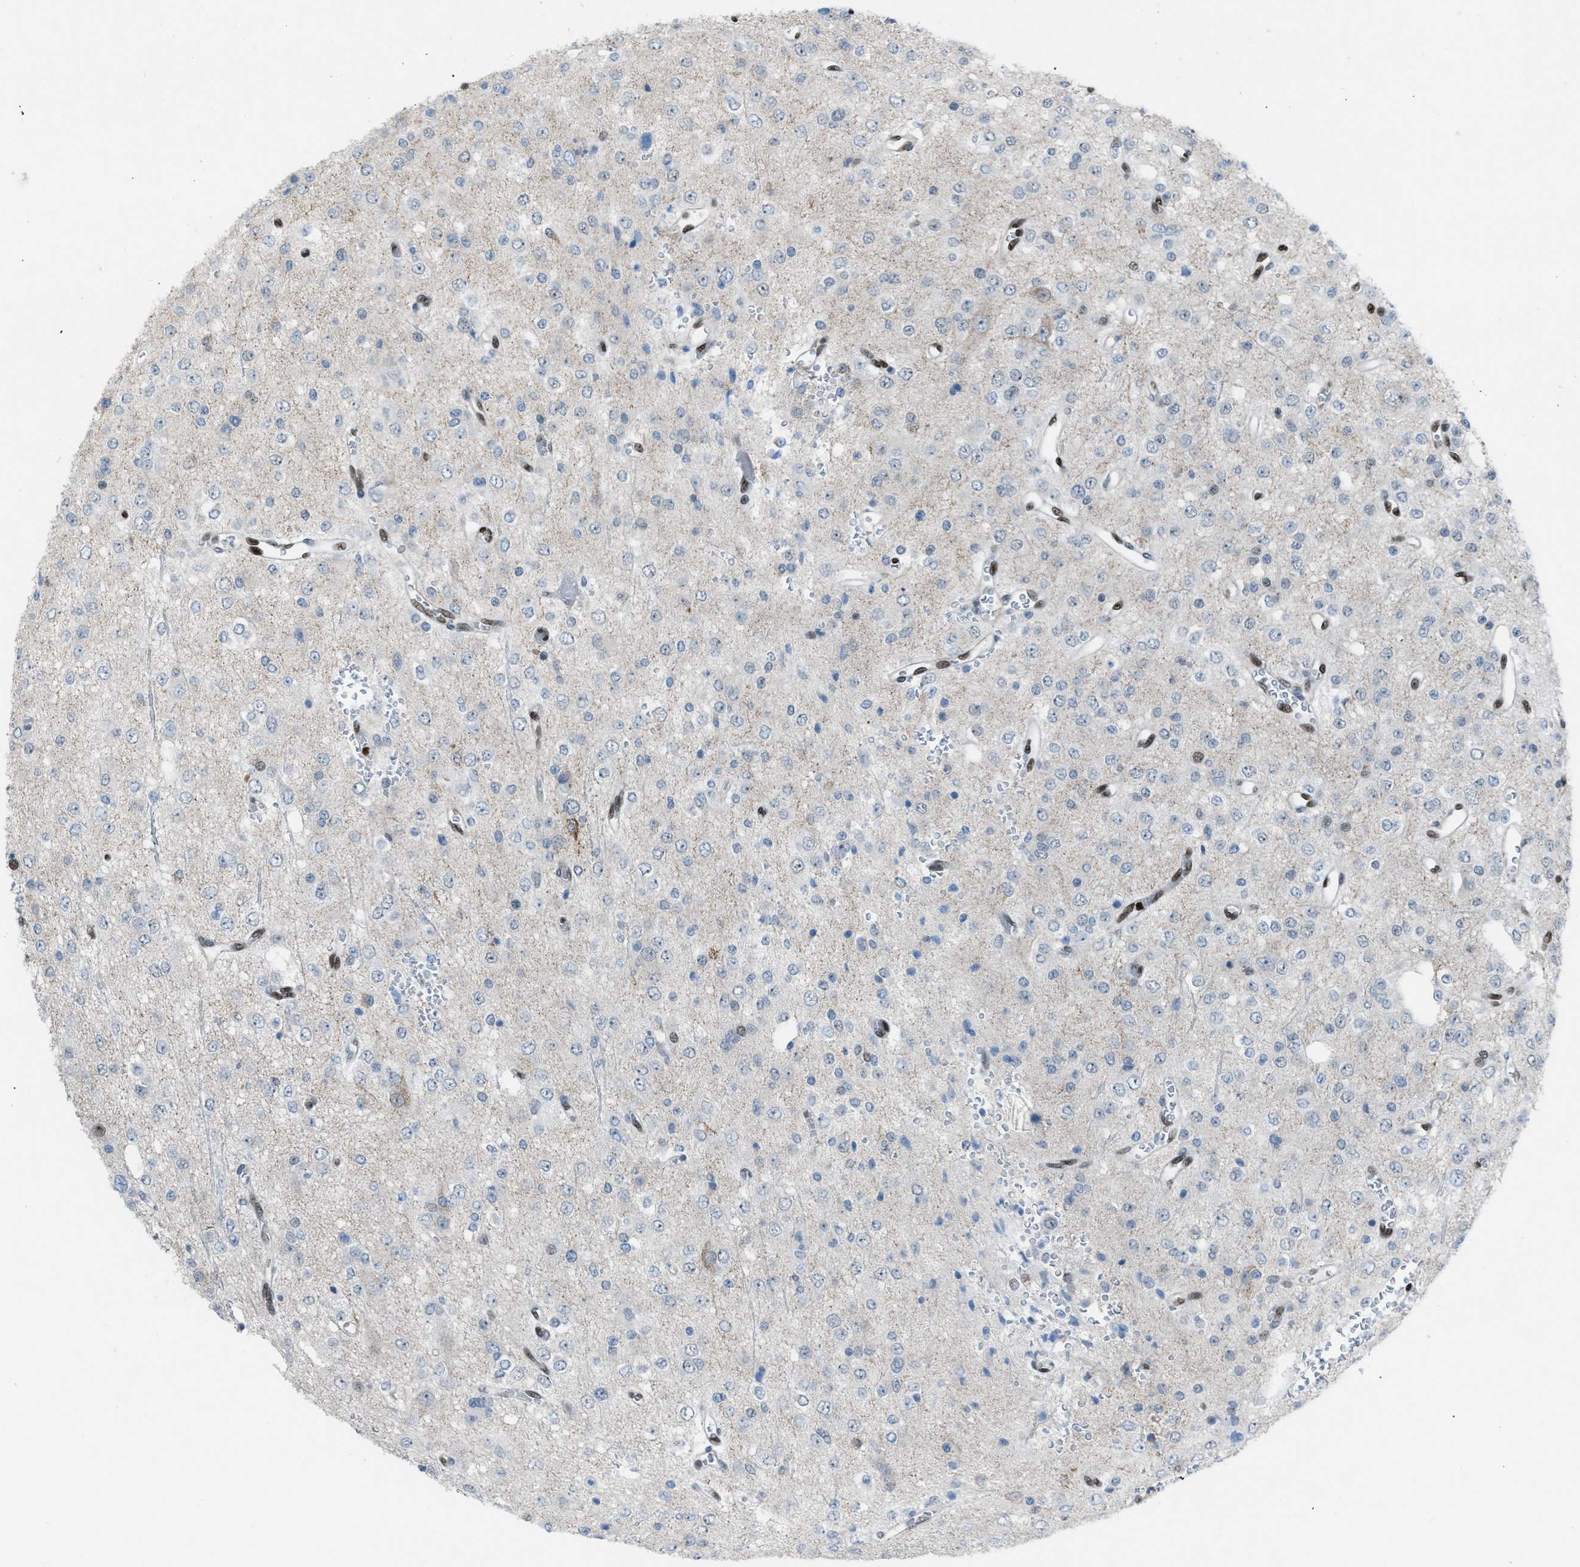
{"staining": {"intensity": "negative", "quantity": "none", "location": "none"}, "tissue": "glioma", "cell_type": "Tumor cells", "image_type": "cancer", "snomed": [{"axis": "morphology", "description": "Glioma, malignant, Low grade"}, {"axis": "topography", "description": "Brain"}], "caption": "Immunohistochemistry image of glioma stained for a protein (brown), which displays no positivity in tumor cells.", "gene": "SLFN5", "patient": {"sex": "male", "age": 38}}